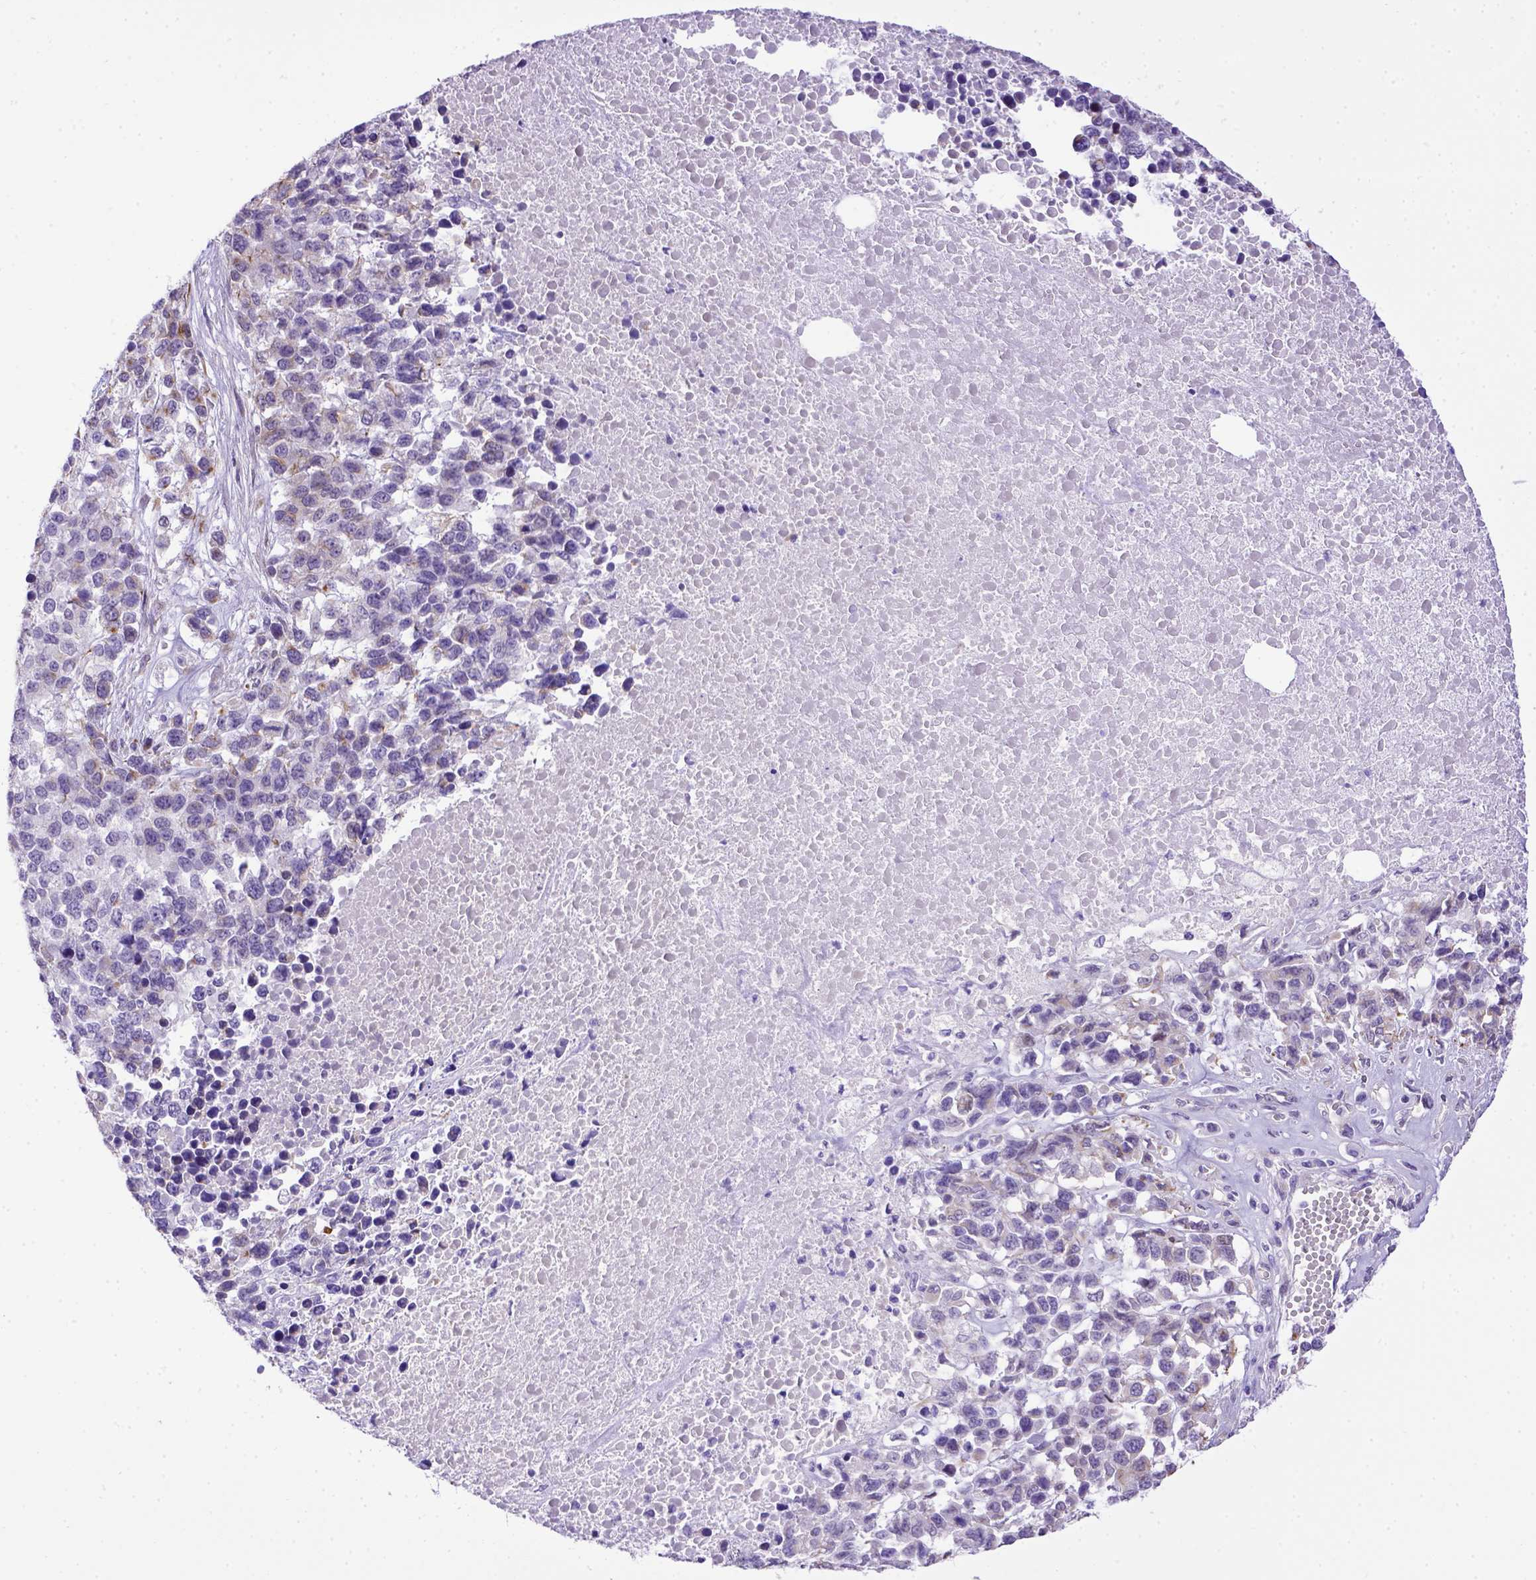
{"staining": {"intensity": "weak", "quantity": "<25%", "location": "cytoplasmic/membranous"}, "tissue": "melanoma", "cell_type": "Tumor cells", "image_type": "cancer", "snomed": [{"axis": "morphology", "description": "Malignant melanoma, Metastatic site"}, {"axis": "topography", "description": "Skin"}], "caption": "Tumor cells show no significant protein positivity in malignant melanoma (metastatic site).", "gene": "ADAM12", "patient": {"sex": "male", "age": 84}}